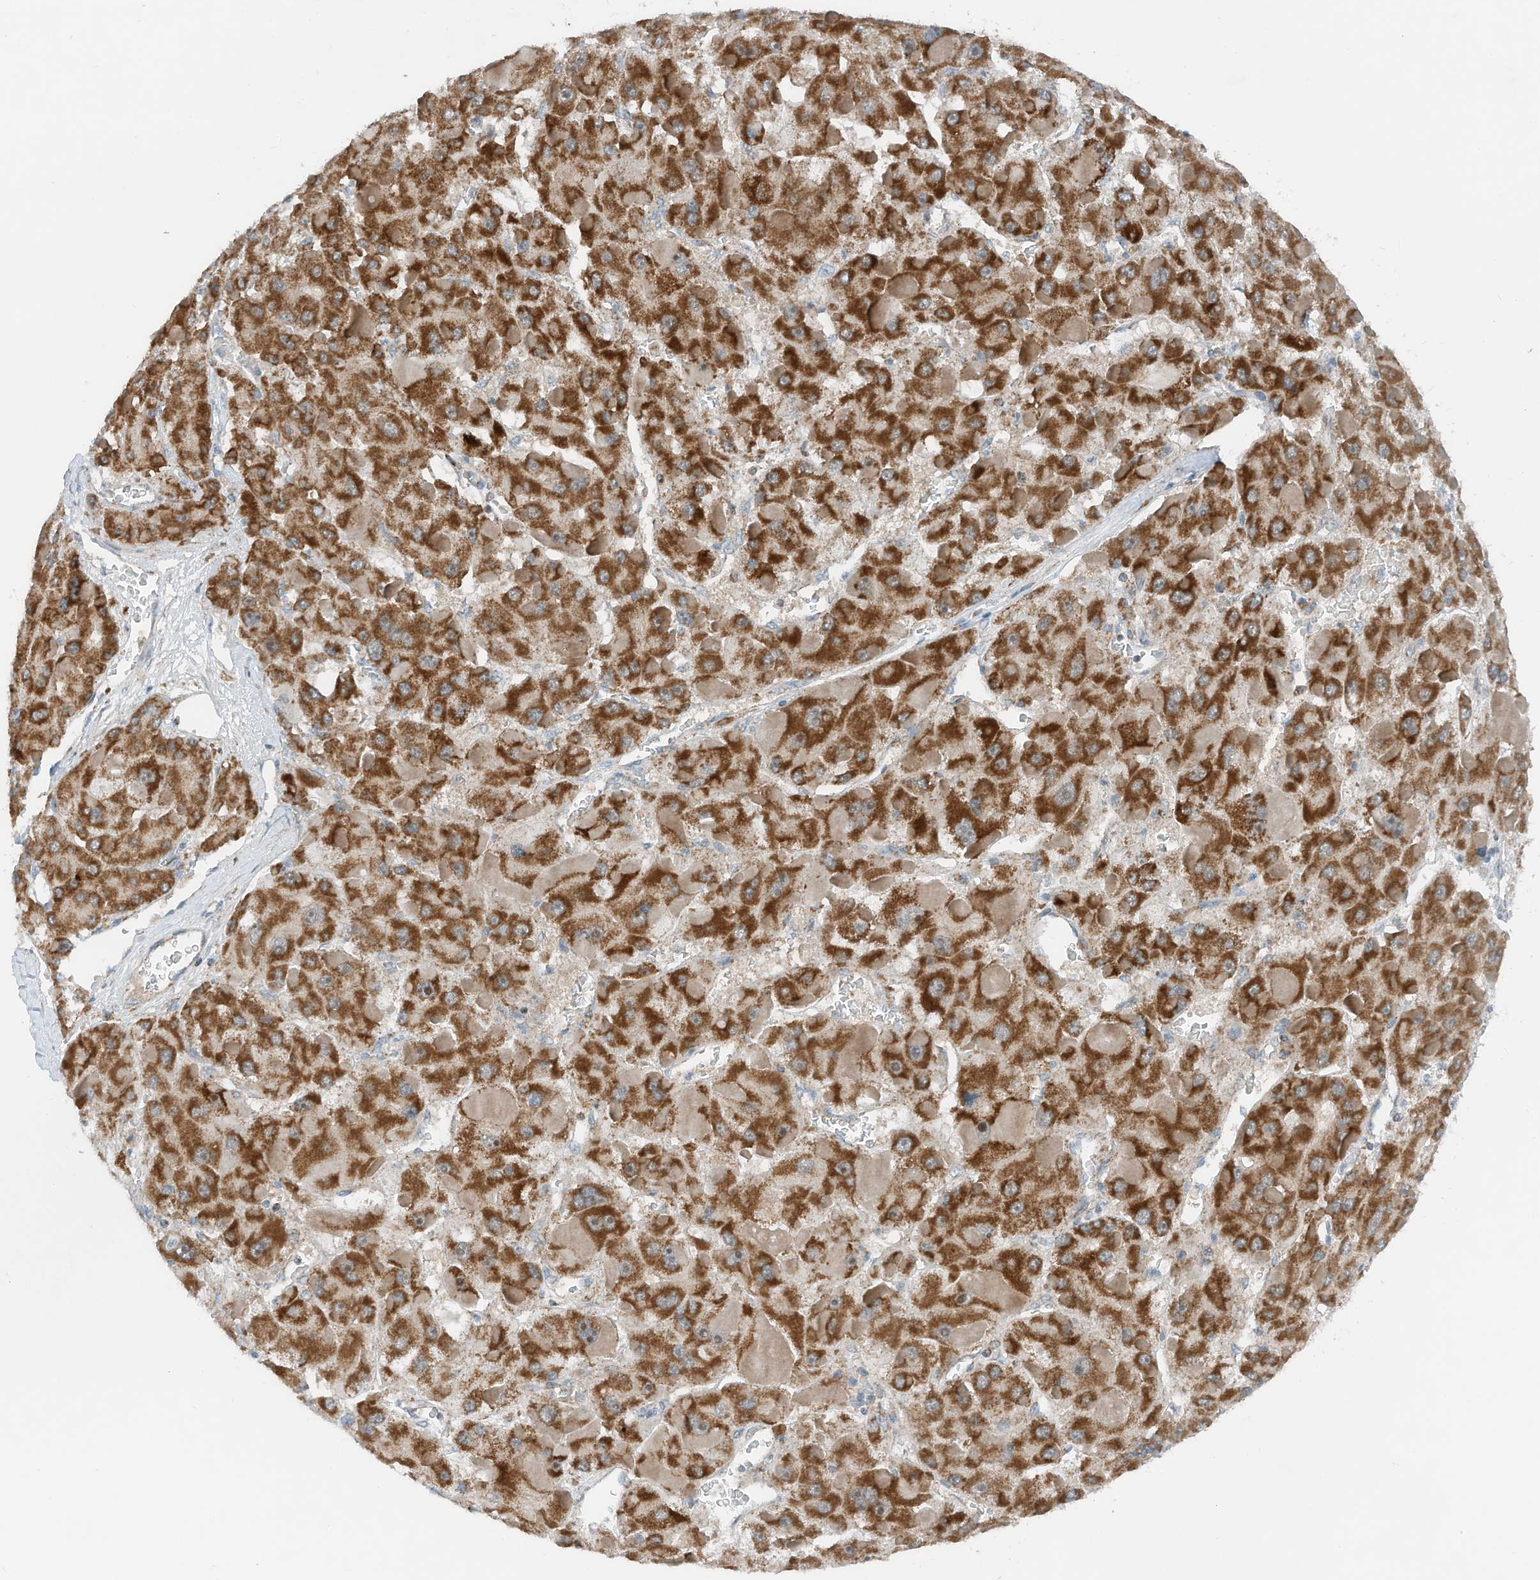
{"staining": {"intensity": "strong", "quantity": ">75%", "location": "cytoplasmic/membranous"}, "tissue": "liver cancer", "cell_type": "Tumor cells", "image_type": "cancer", "snomed": [{"axis": "morphology", "description": "Carcinoma, Hepatocellular, NOS"}, {"axis": "topography", "description": "Liver"}], "caption": "This image exhibits IHC staining of liver cancer (hepatocellular carcinoma), with high strong cytoplasmic/membranous staining in approximately >75% of tumor cells.", "gene": "RMND1", "patient": {"sex": "female", "age": 73}}